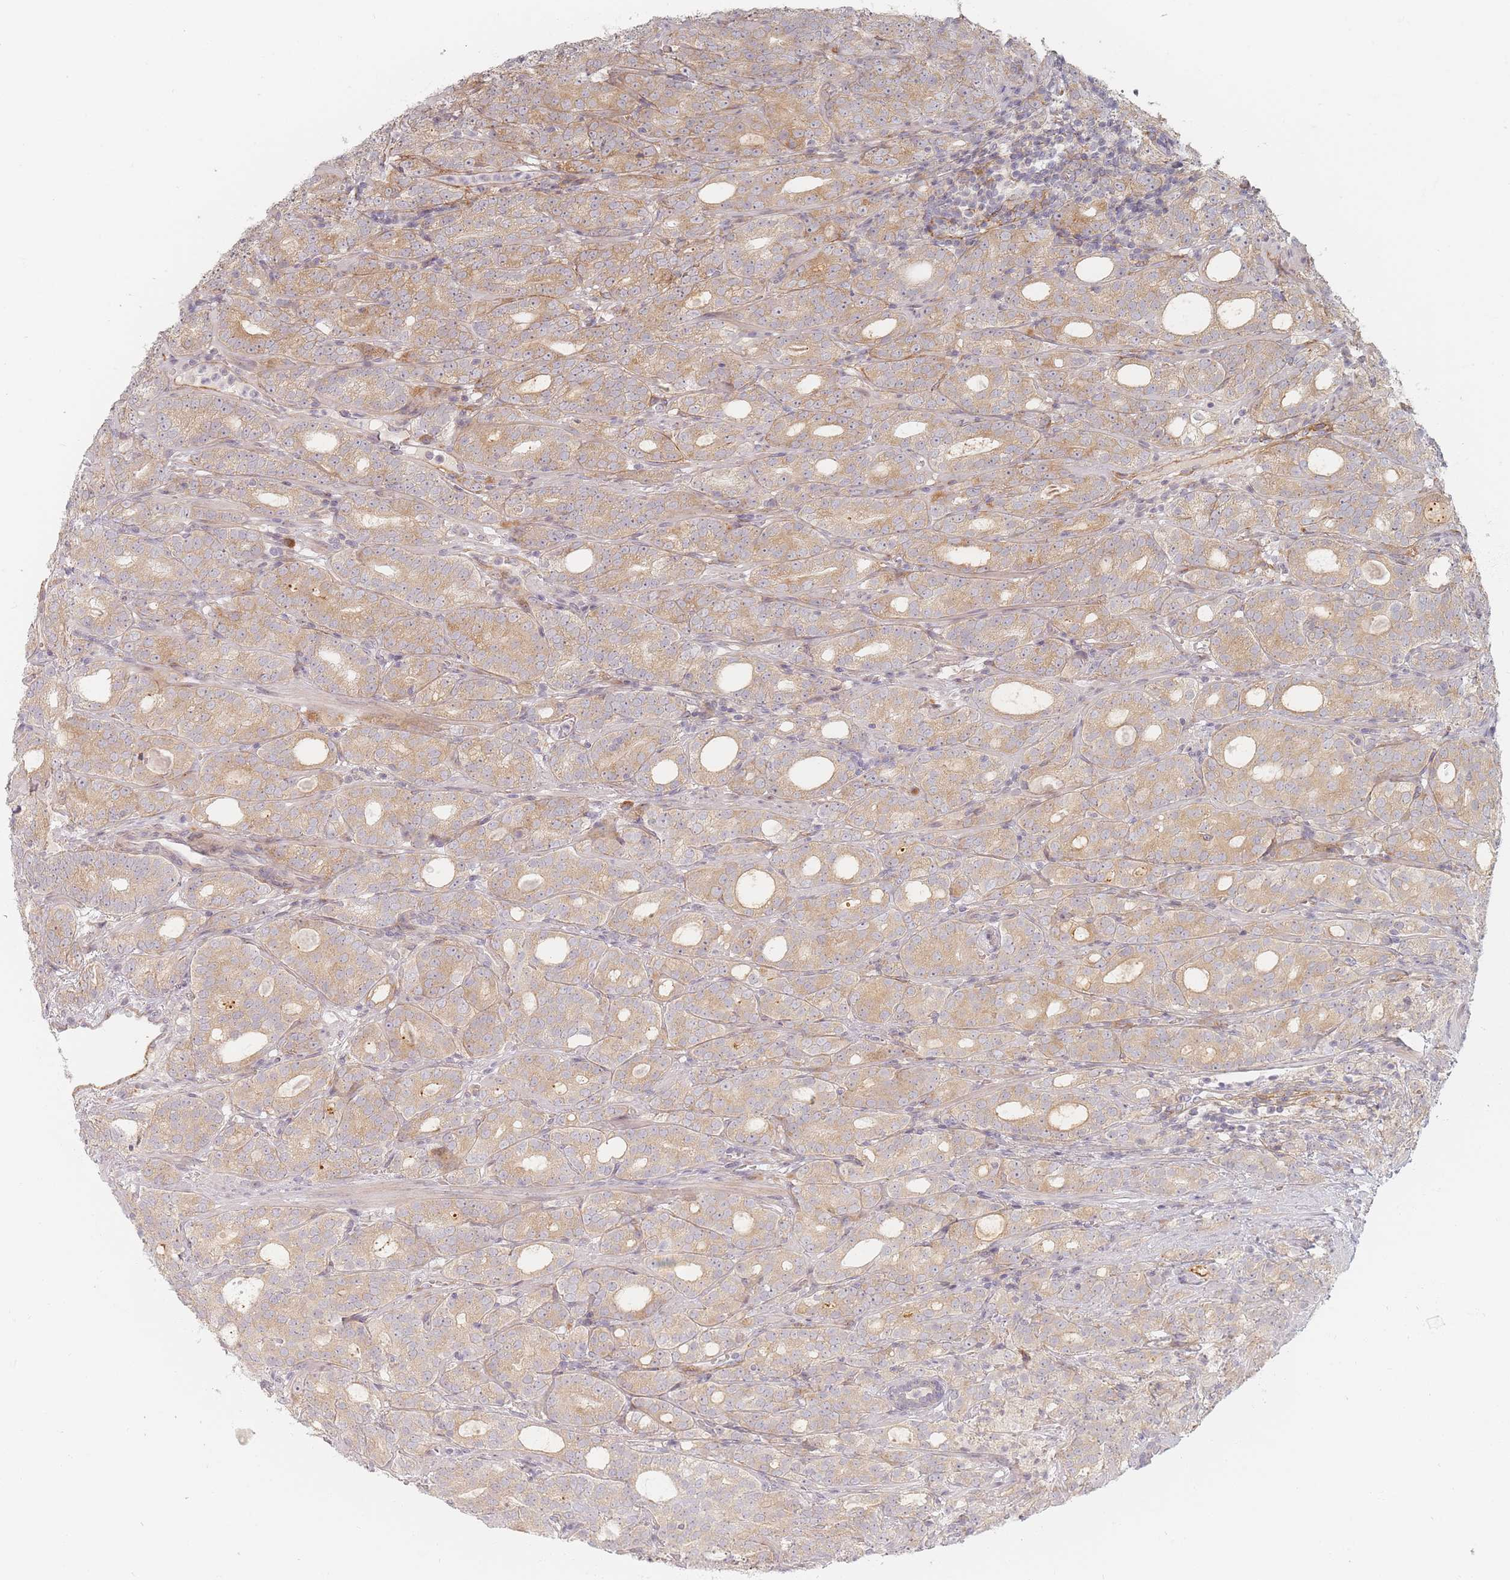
{"staining": {"intensity": "moderate", "quantity": ">75%", "location": "cytoplasmic/membranous"}, "tissue": "prostate cancer", "cell_type": "Tumor cells", "image_type": "cancer", "snomed": [{"axis": "morphology", "description": "Adenocarcinoma, High grade"}, {"axis": "topography", "description": "Prostate"}], "caption": "This is an image of immunohistochemistry (IHC) staining of prostate cancer, which shows moderate positivity in the cytoplasmic/membranous of tumor cells.", "gene": "ZKSCAN7", "patient": {"sex": "male", "age": 64}}